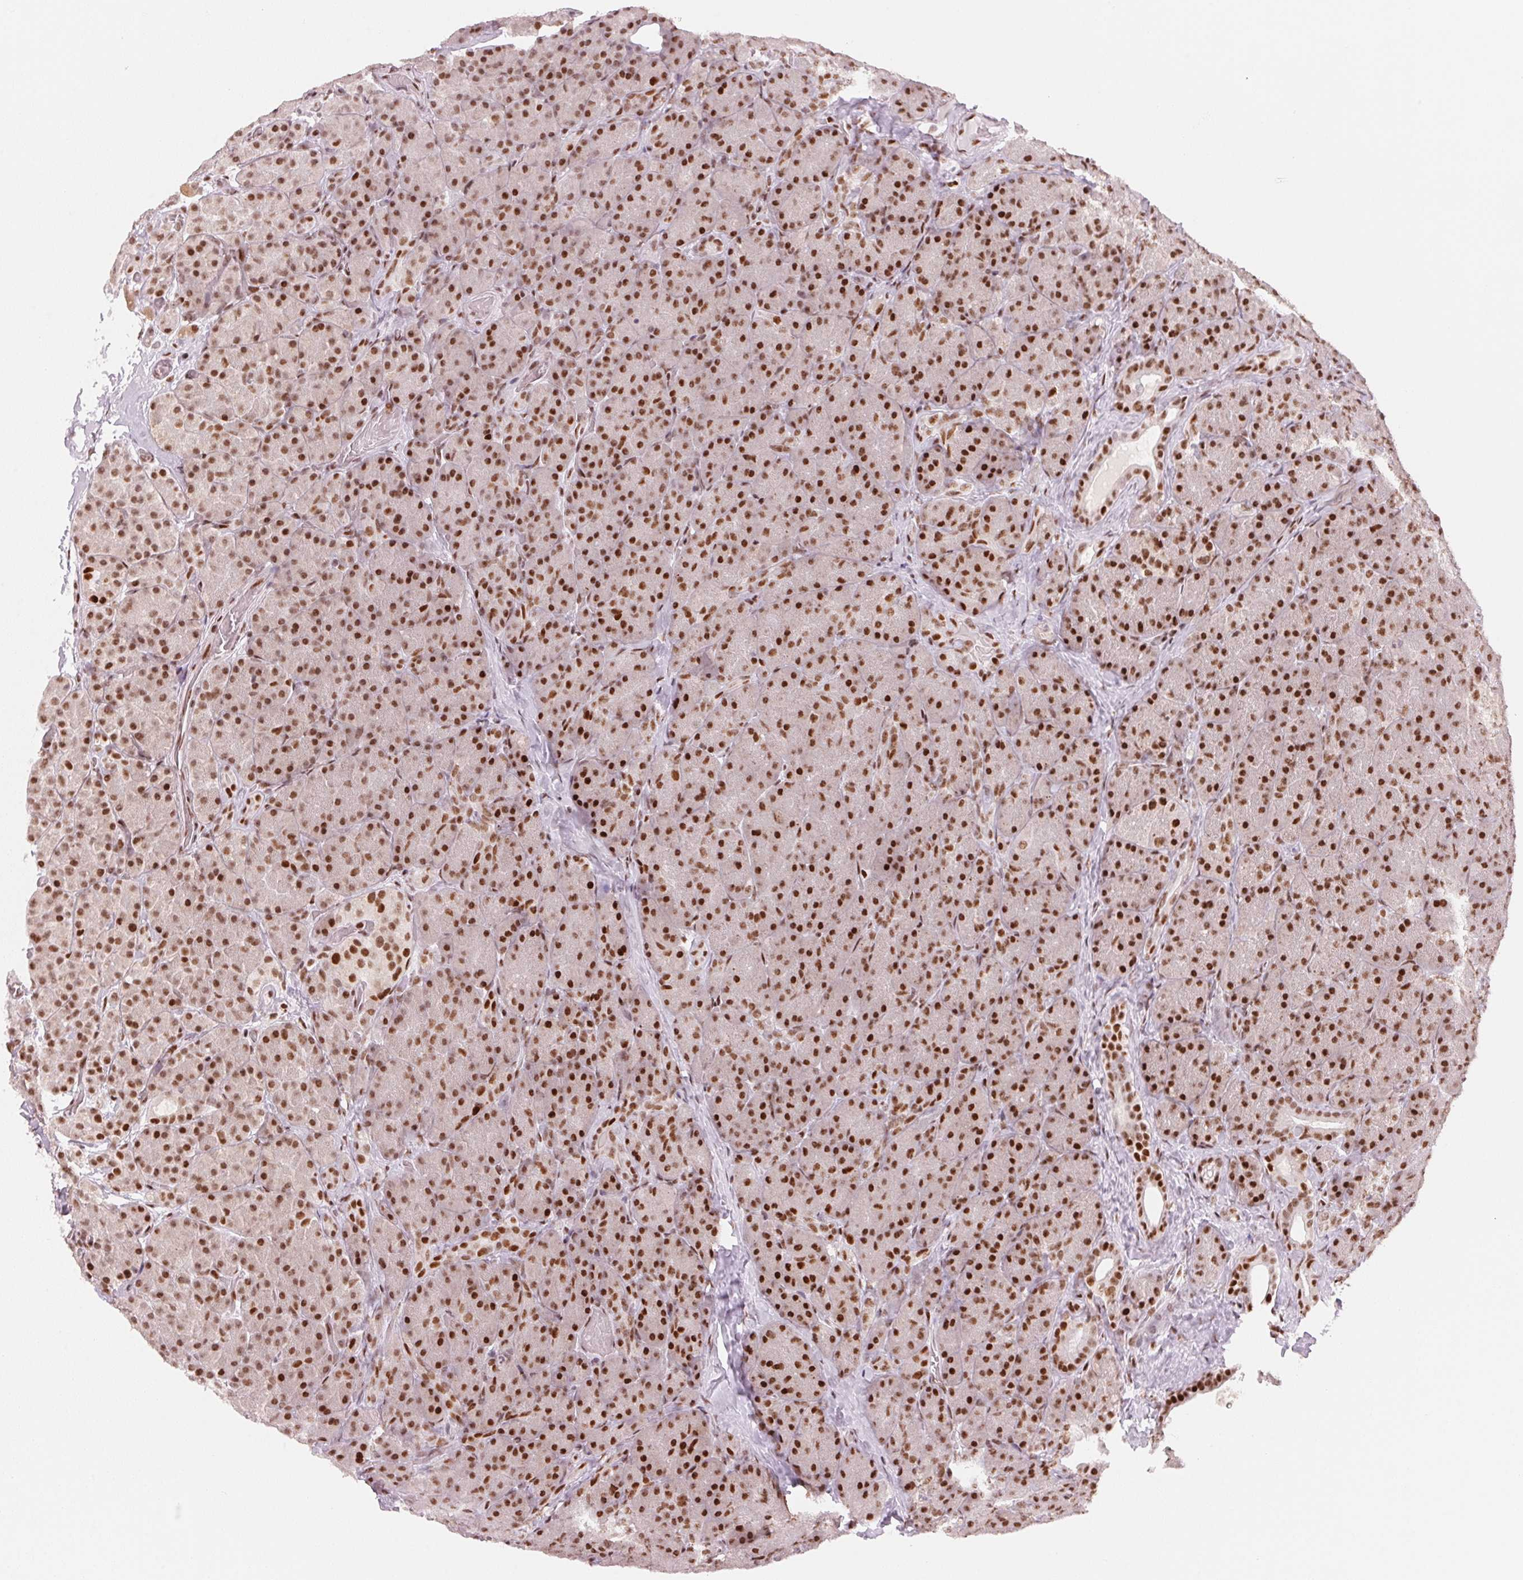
{"staining": {"intensity": "strong", "quantity": ">75%", "location": "nuclear"}, "tissue": "pancreas", "cell_type": "Exocrine glandular cells", "image_type": "normal", "snomed": [{"axis": "morphology", "description": "Normal tissue, NOS"}, {"axis": "topography", "description": "Pancreas"}], "caption": "IHC of unremarkable pancreas reveals high levels of strong nuclear staining in about >75% of exocrine glandular cells. (DAB (3,3'-diaminobenzidine) IHC with brightfield microscopy, high magnification).", "gene": "NXF1", "patient": {"sex": "male", "age": 57}}